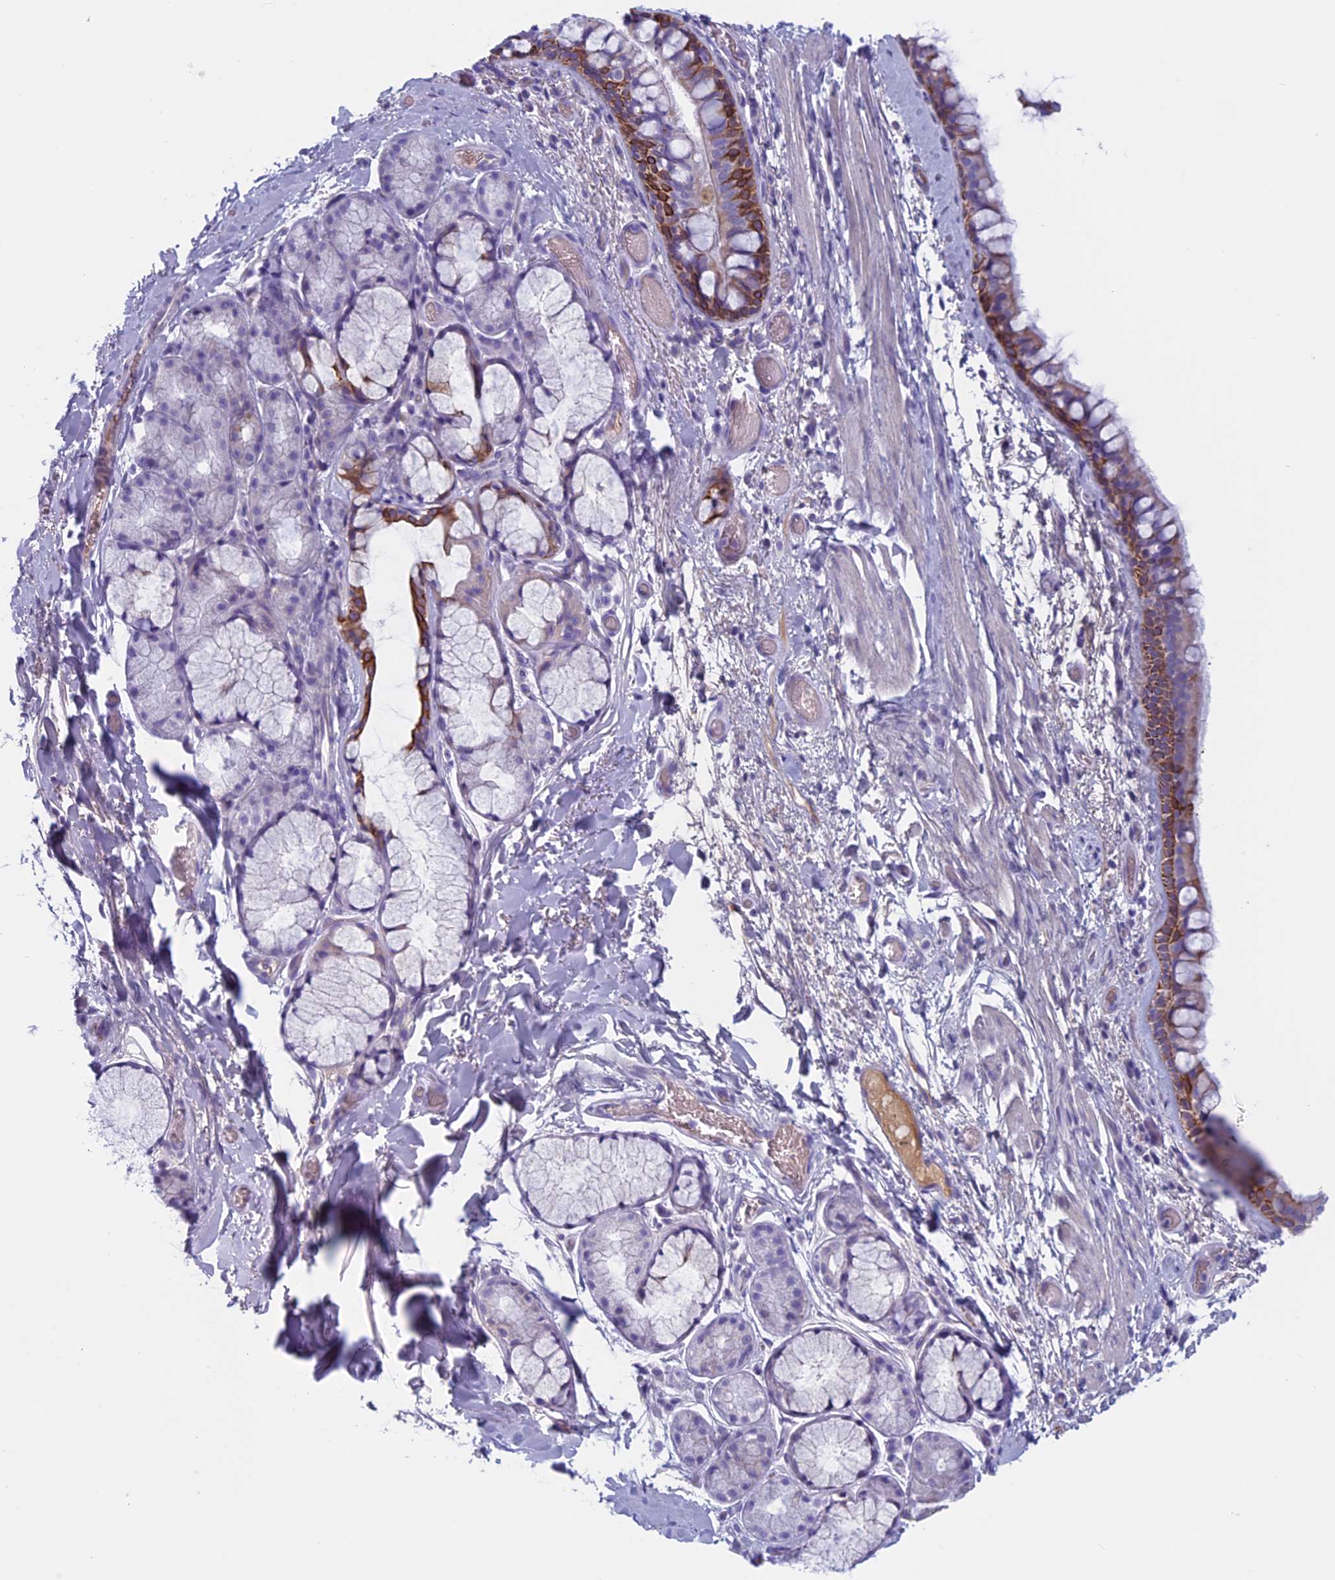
{"staining": {"intensity": "moderate", "quantity": "25%-75%", "location": "cytoplasmic/membranous"}, "tissue": "bronchus", "cell_type": "Respiratory epithelial cells", "image_type": "normal", "snomed": [{"axis": "morphology", "description": "Normal tissue, NOS"}, {"axis": "topography", "description": "Bronchus"}], "caption": "Bronchus was stained to show a protein in brown. There is medium levels of moderate cytoplasmic/membranous staining in approximately 25%-75% of respiratory epithelial cells.", "gene": "ANGPTL2", "patient": {"sex": "male", "age": 65}}